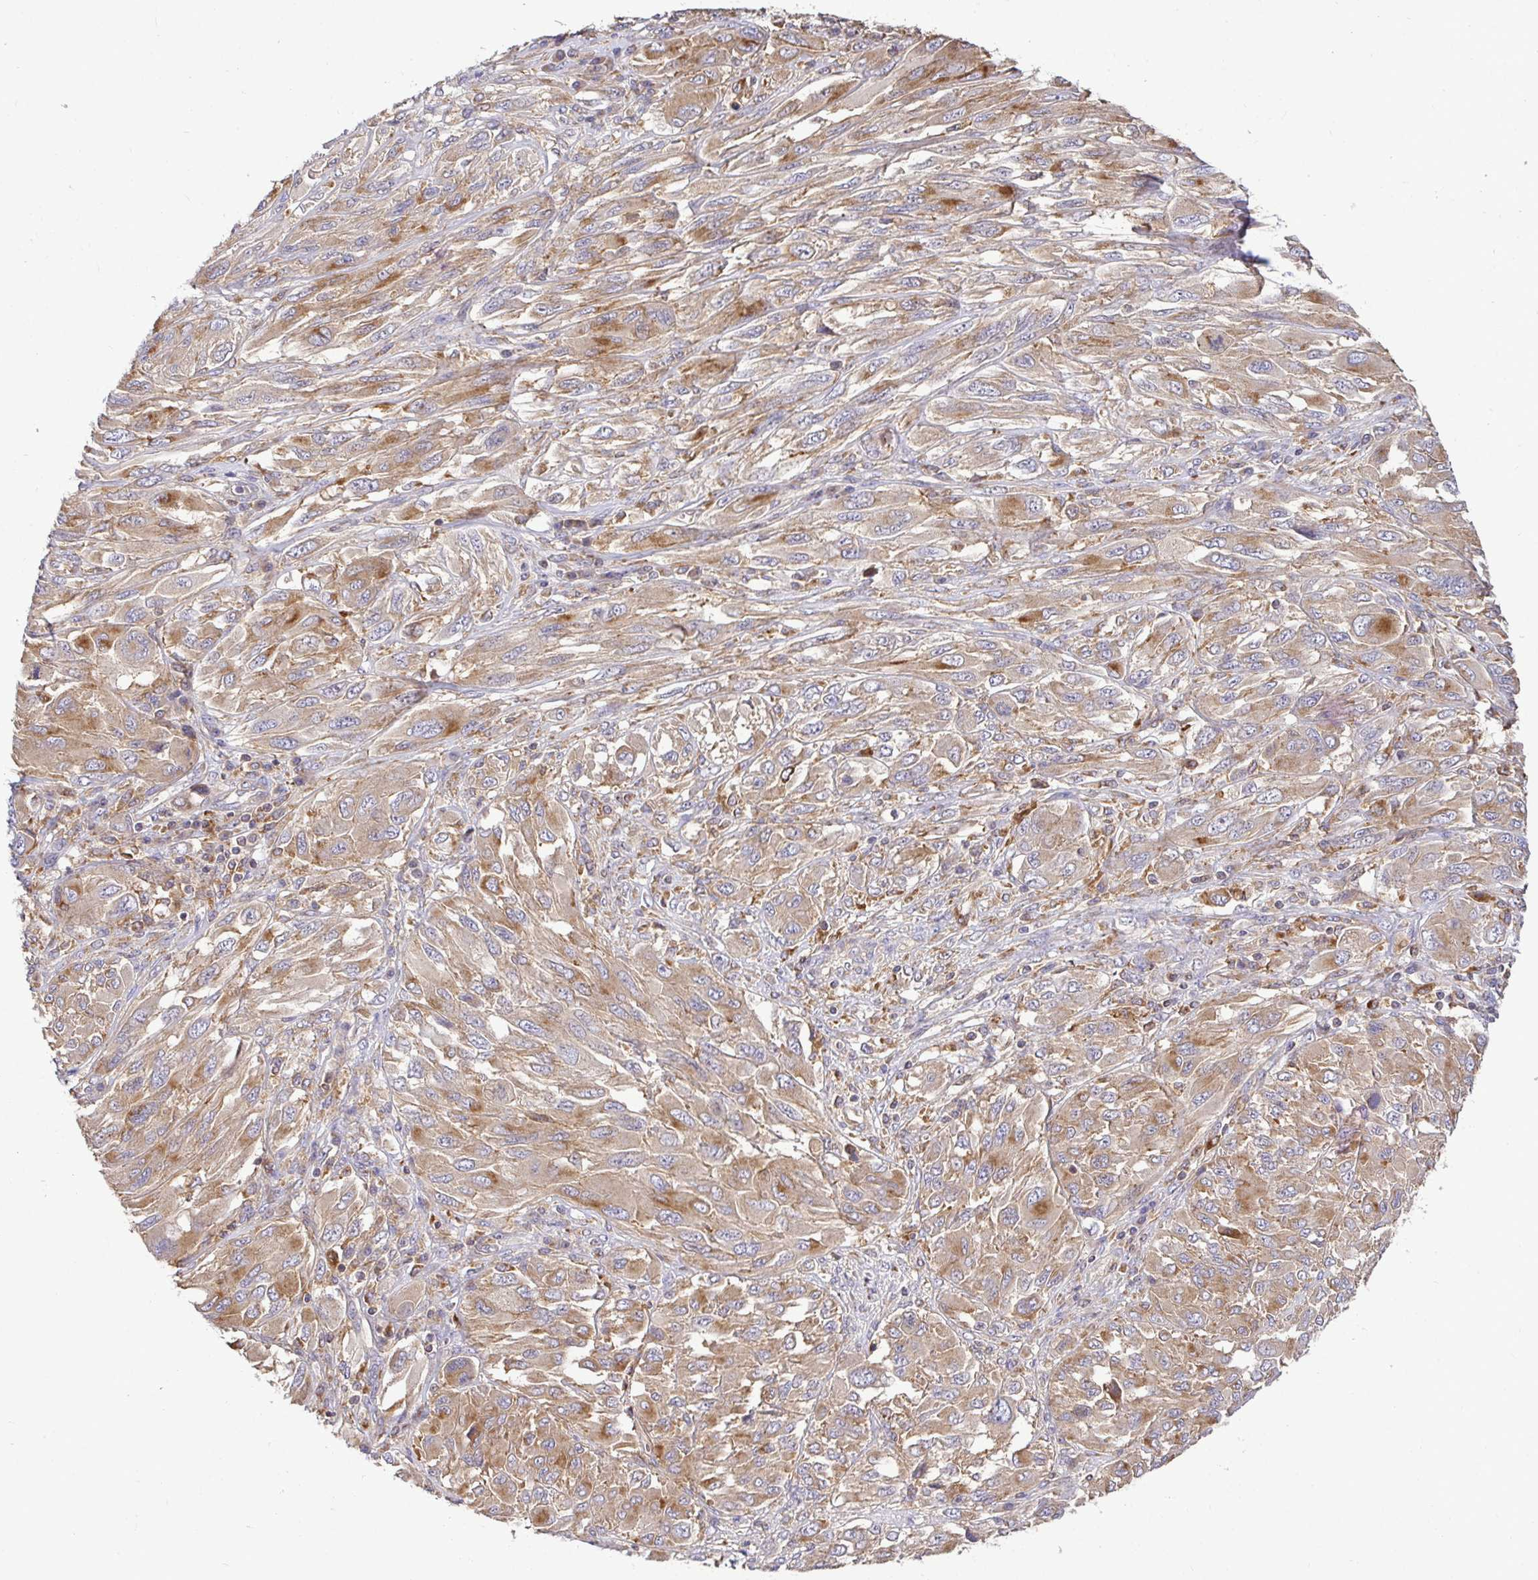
{"staining": {"intensity": "moderate", "quantity": ">75%", "location": "cytoplasmic/membranous"}, "tissue": "melanoma", "cell_type": "Tumor cells", "image_type": "cancer", "snomed": [{"axis": "morphology", "description": "Malignant melanoma, NOS"}, {"axis": "topography", "description": "Skin"}], "caption": "Protein expression analysis of human melanoma reveals moderate cytoplasmic/membranous staining in approximately >75% of tumor cells.", "gene": "ATP6V1F", "patient": {"sex": "female", "age": 91}}